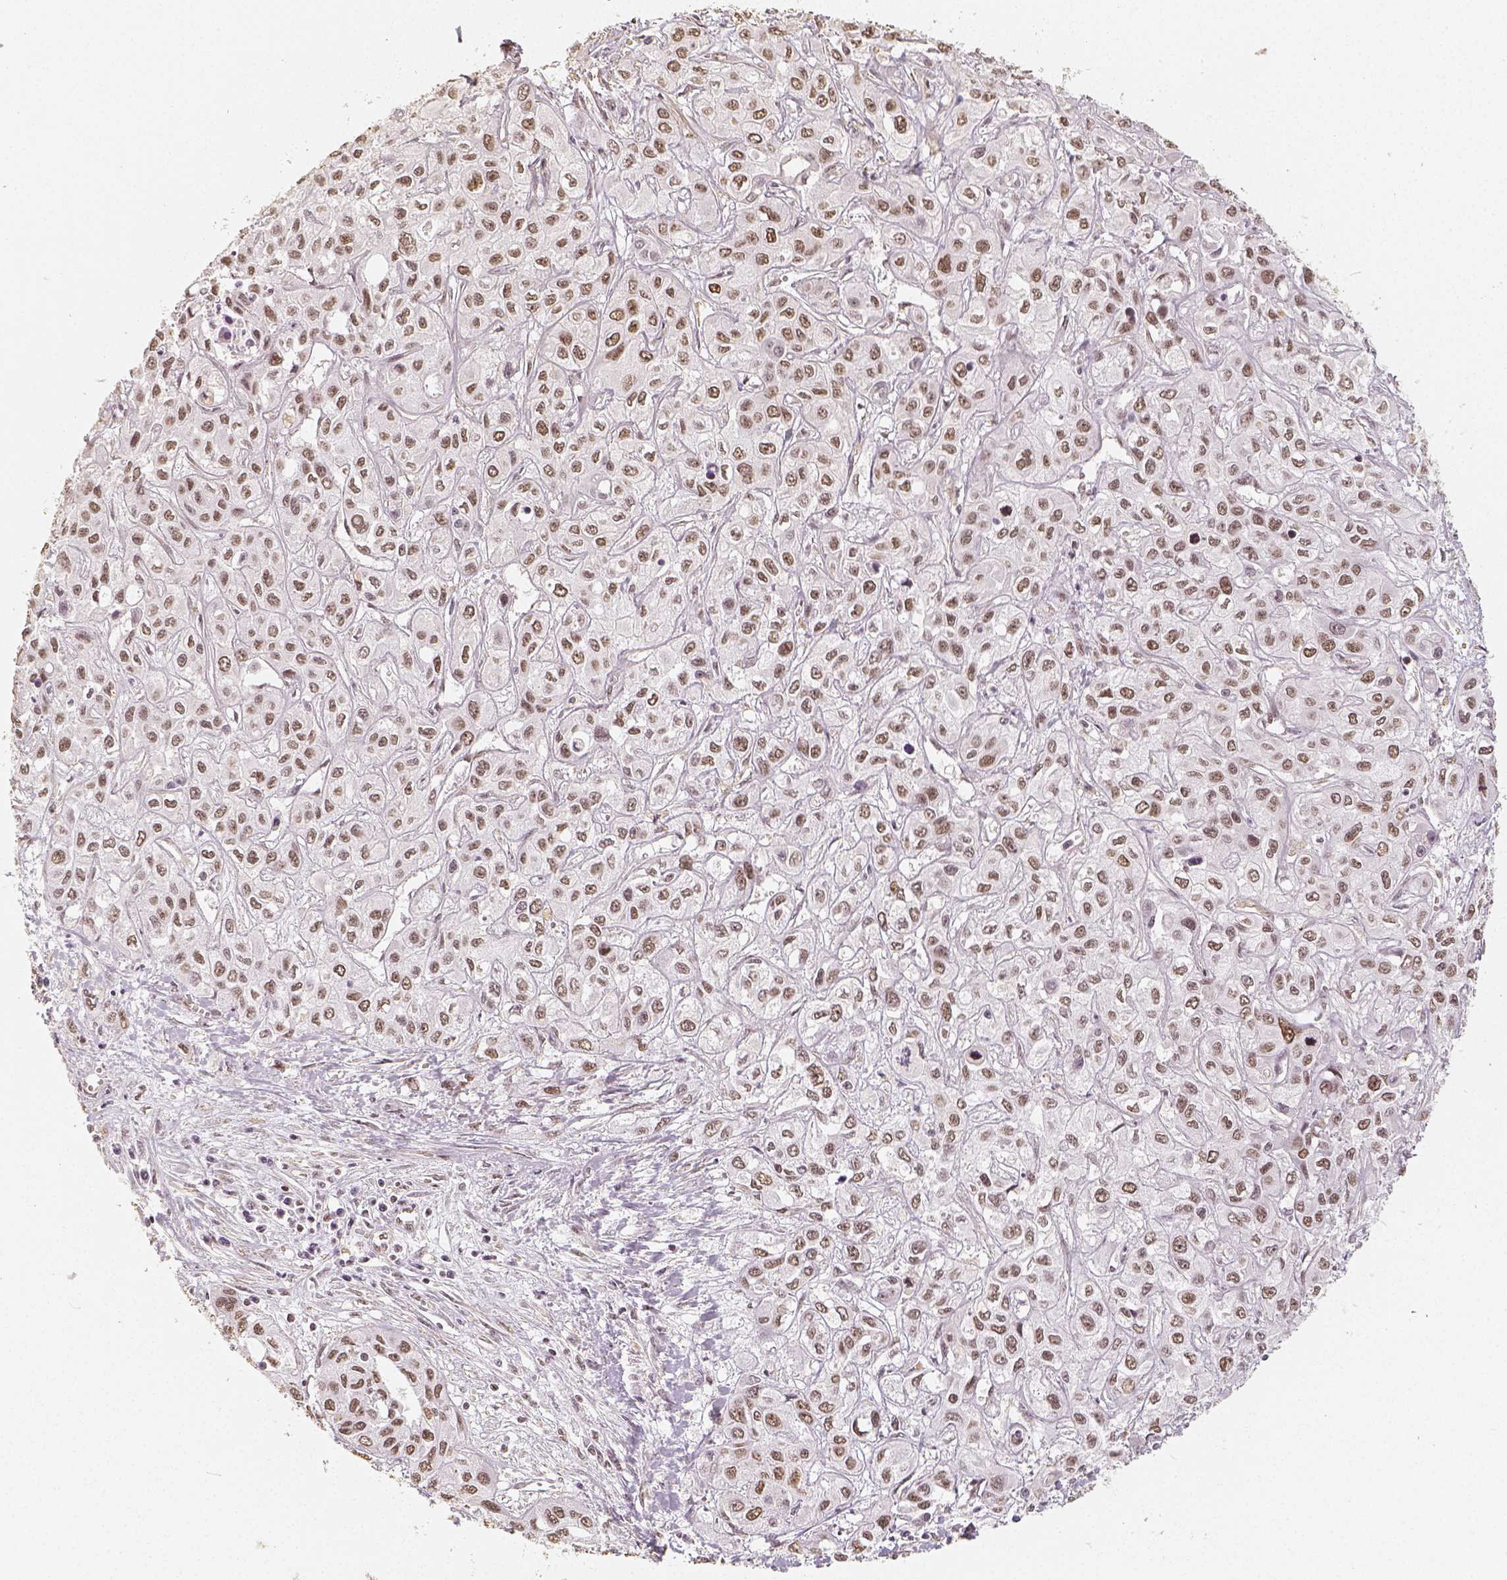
{"staining": {"intensity": "moderate", "quantity": ">75%", "location": "nuclear"}, "tissue": "liver cancer", "cell_type": "Tumor cells", "image_type": "cancer", "snomed": [{"axis": "morphology", "description": "Cholangiocarcinoma"}, {"axis": "topography", "description": "Liver"}], "caption": "An immunohistochemistry (IHC) micrograph of tumor tissue is shown. Protein staining in brown shows moderate nuclear positivity in cholangiocarcinoma (liver) within tumor cells. The protein of interest is shown in brown color, while the nuclei are stained blue.", "gene": "HDAC1", "patient": {"sex": "female", "age": 66}}